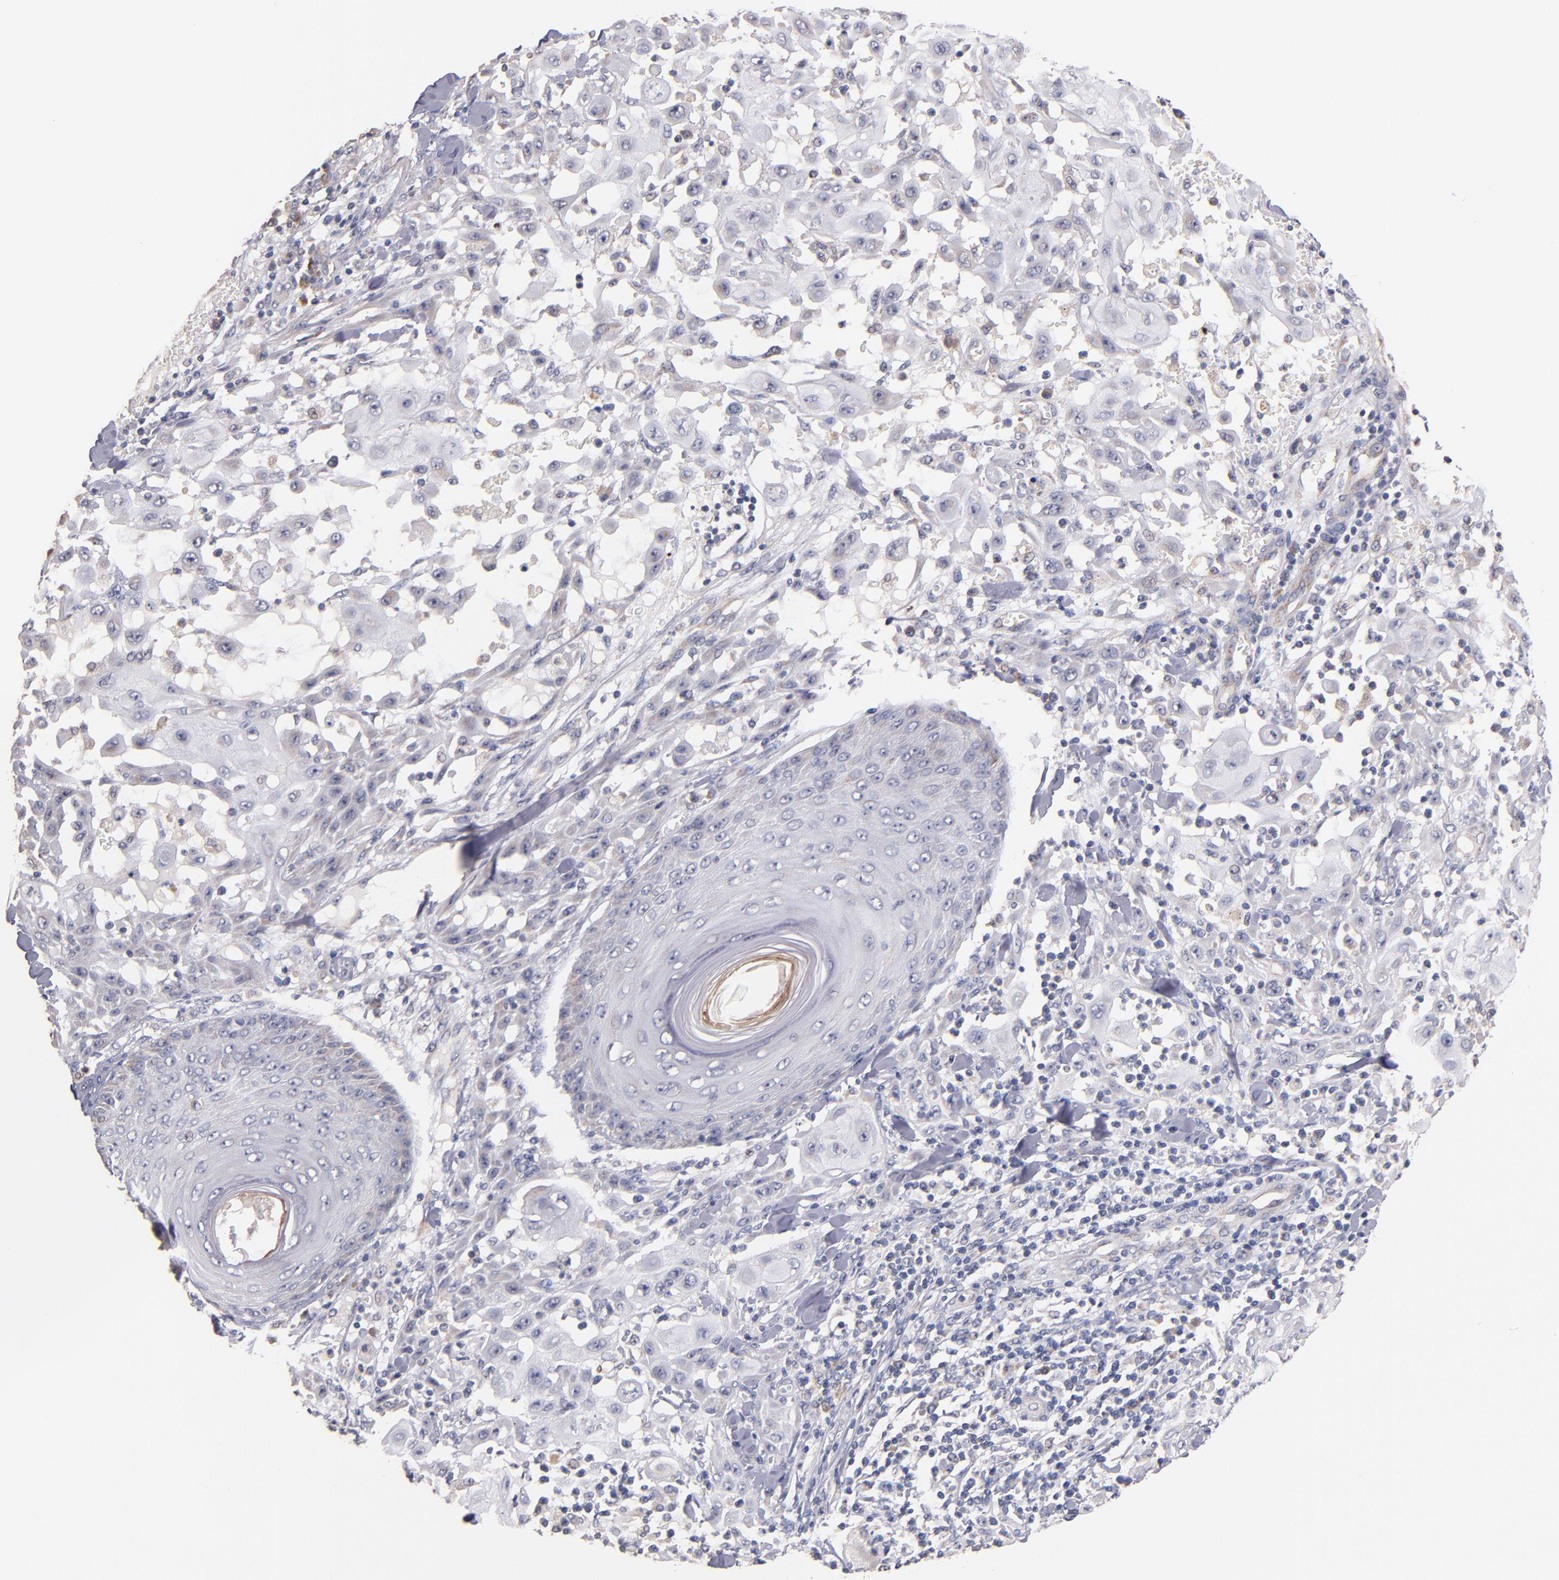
{"staining": {"intensity": "negative", "quantity": "none", "location": "none"}, "tissue": "skin cancer", "cell_type": "Tumor cells", "image_type": "cancer", "snomed": [{"axis": "morphology", "description": "Squamous cell carcinoma, NOS"}, {"axis": "topography", "description": "Skin"}], "caption": "Immunohistochemical staining of skin cancer (squamous cell carcinoma) reveals no significant positivity in tumor cells. (Brightfield microscopy of DAB IHC at high magnification).", "gene": "DIABLO", "patient": {"sex": "male", "age": 24}}